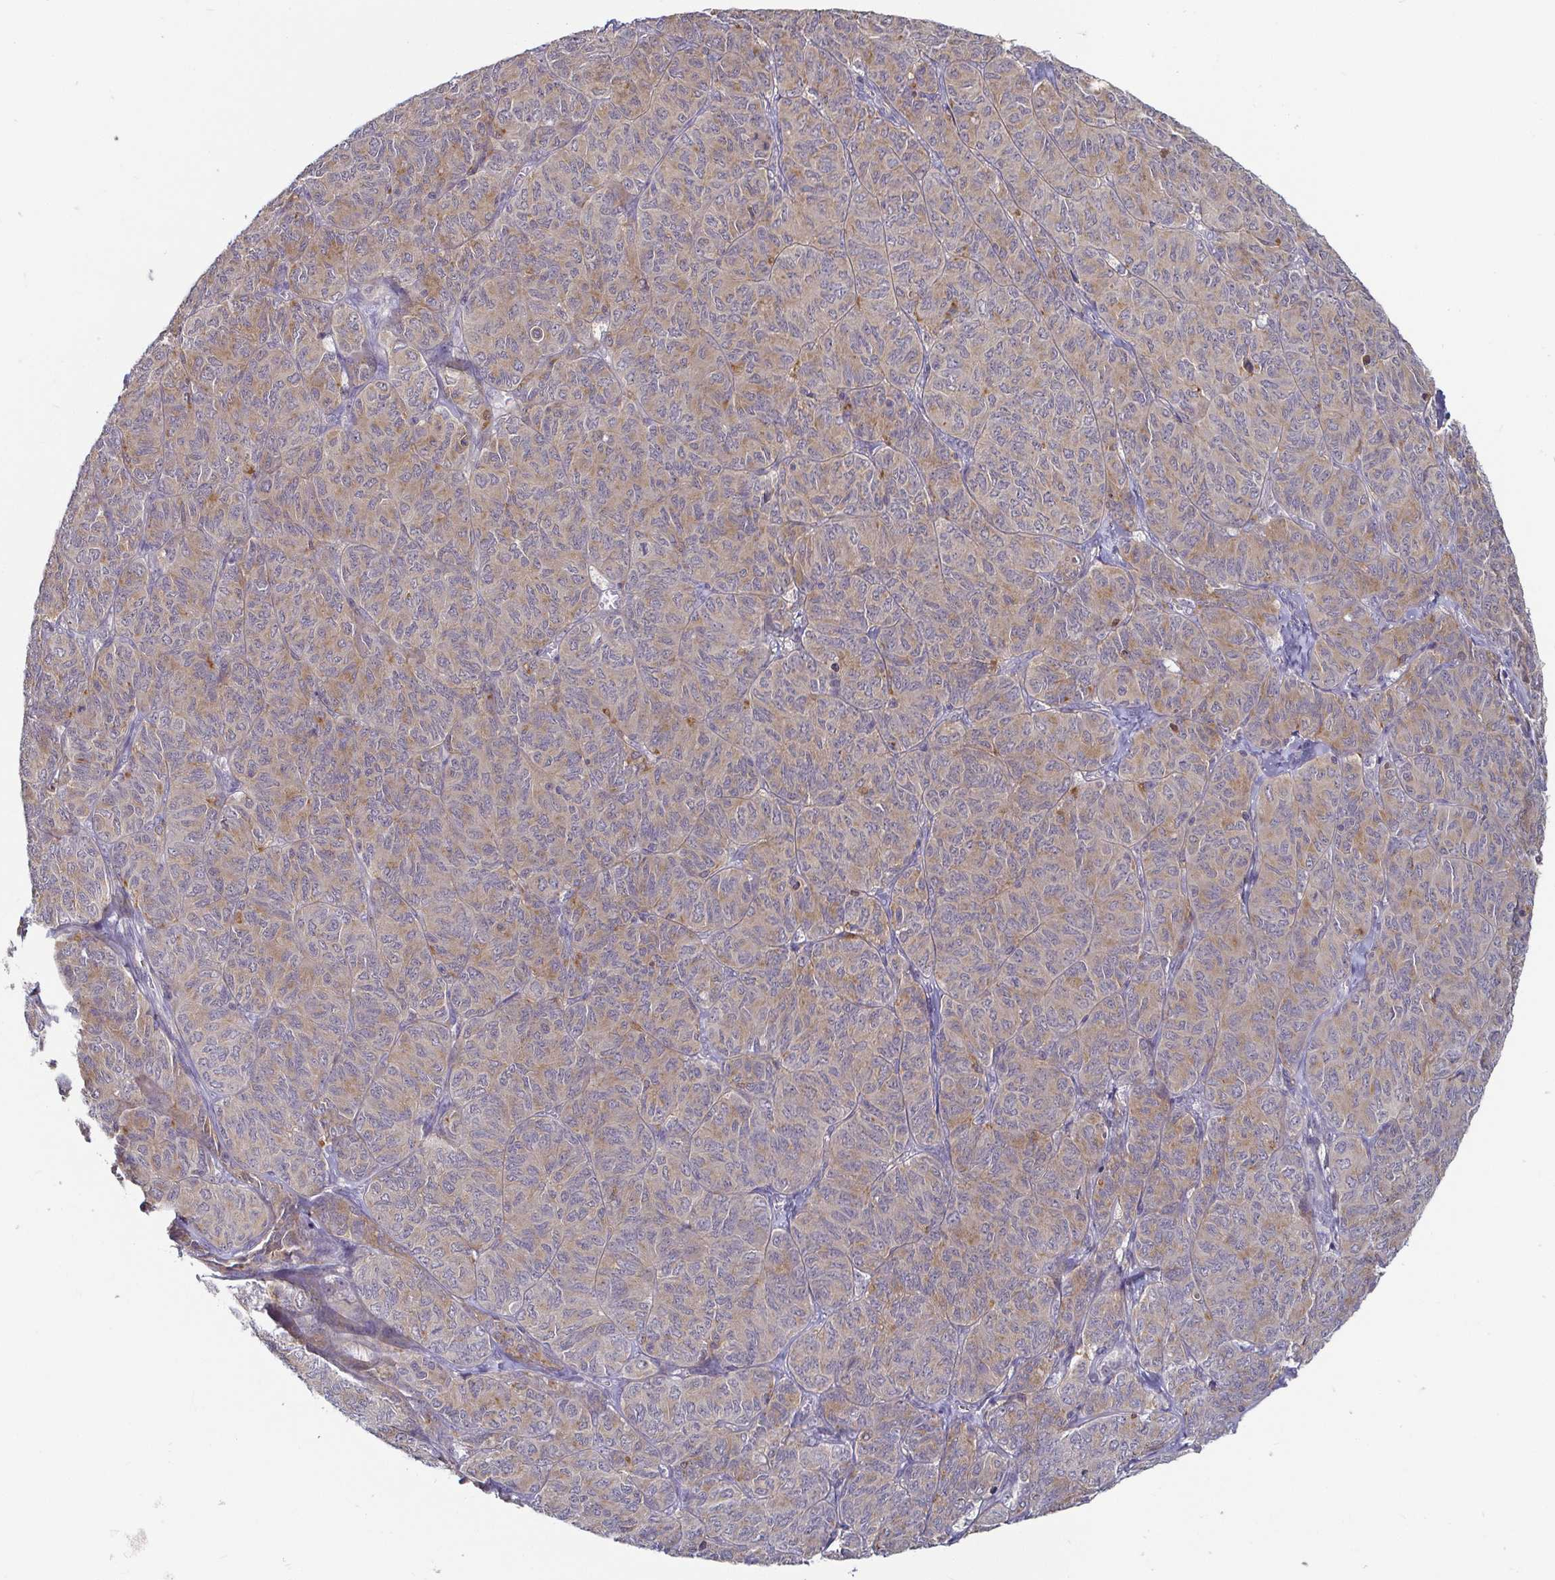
{"staining": {"intensity": "weak", "quantity": ">75%", "location": "cytoplasmic/membranous"}, "tissue": "ovarian cancer", "cell_type": "Tumor cells", "image_type": "cancer", "snomed": [{"axis": "morphology", "description": "Carcinoma, endometroid"}, {"axis": "topography", "description": "Ovary"}], "caption": "A brown stain highlights weak cytoplasmic/membranous expression of a protein in human ovarian cancer (endometroid carcinoma) tumor cells.", "gene": "CDH18", "patient": {"sex": "female", "age": 80}}